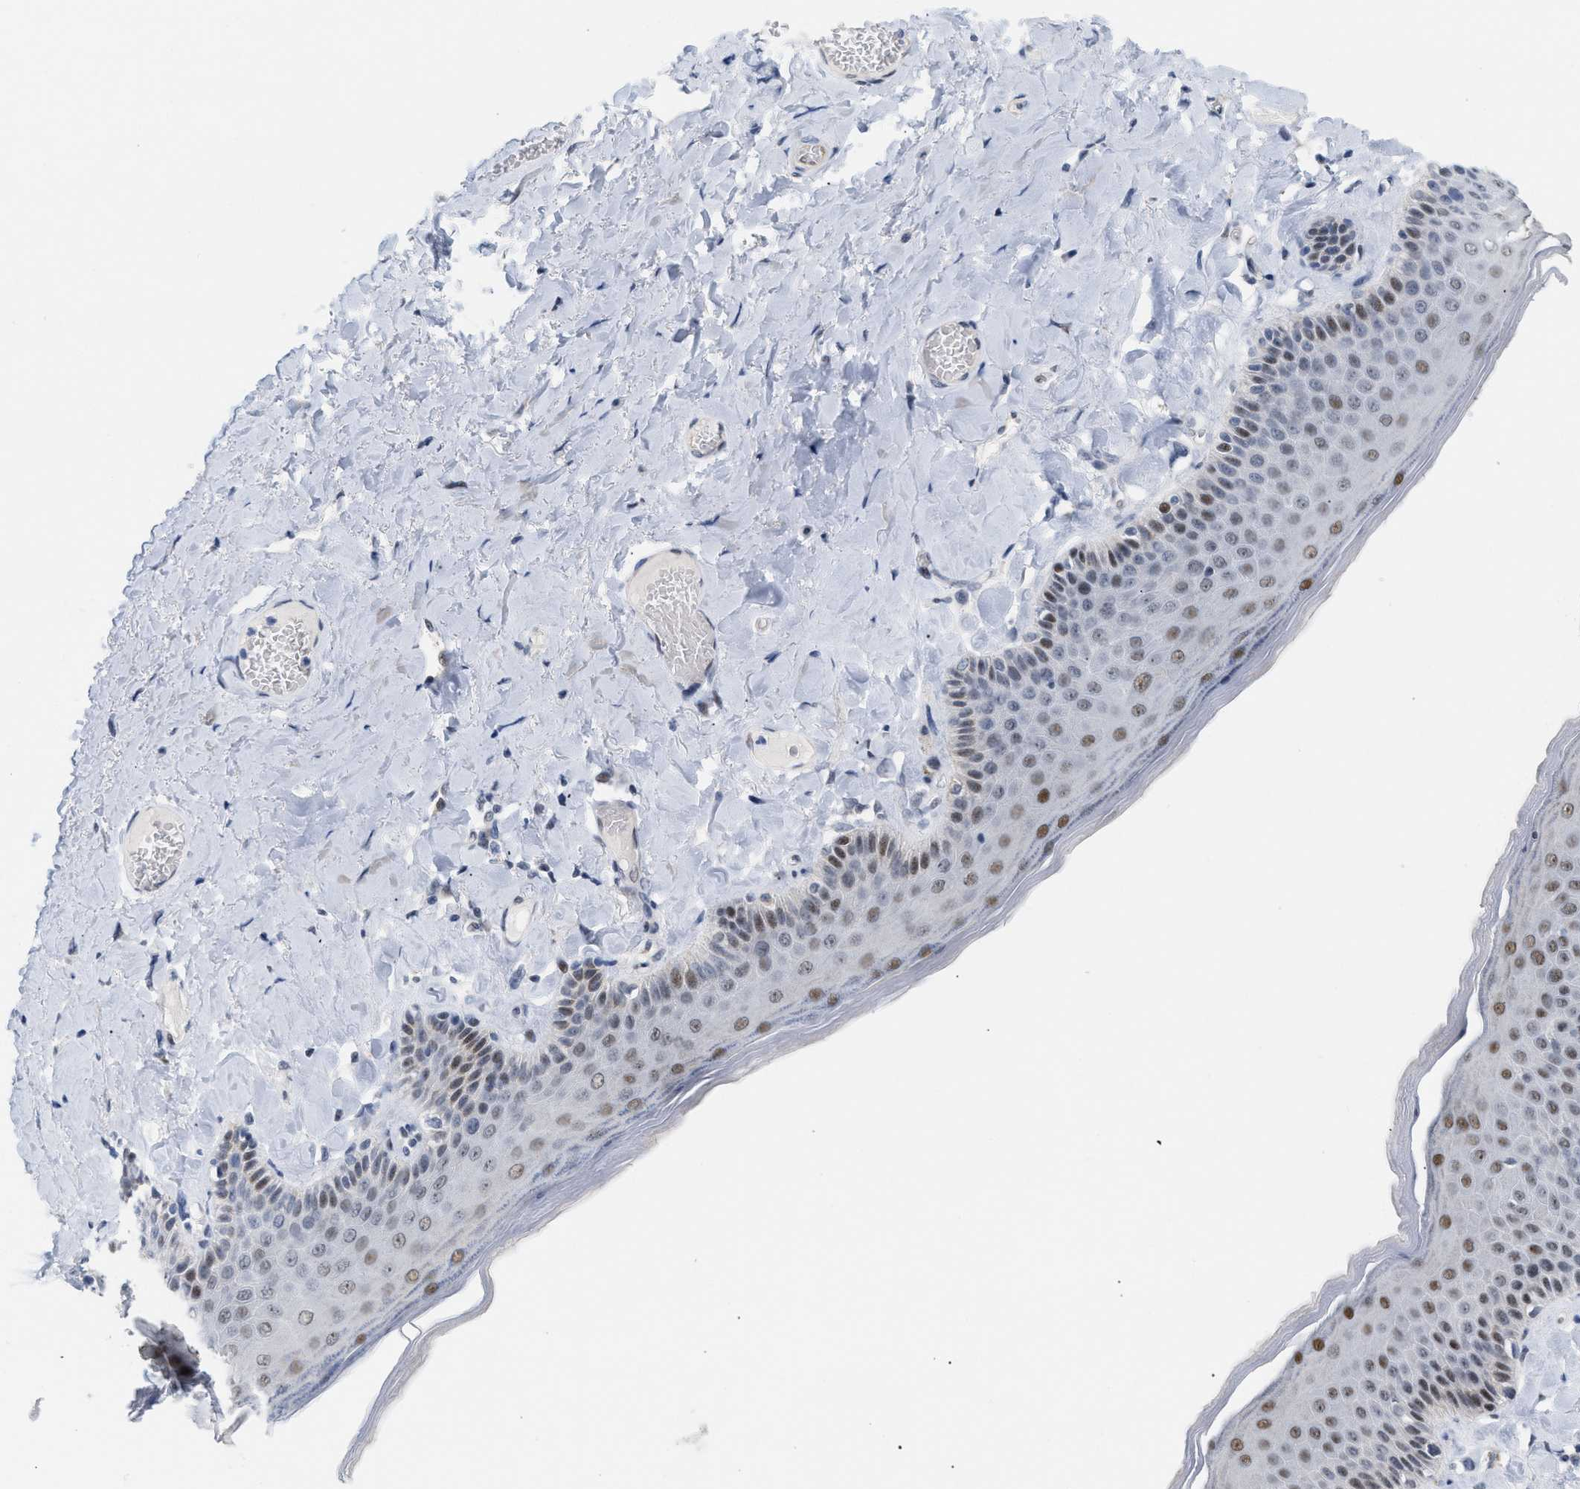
{"staining": {"intensity": "moderate", "quantity": "25%-75%", "location": "nuclear"}, "tissue": "skin", "cell_type": "Epidermal cells", "image_type": "normal", "snomed": [{"axis": "morphology", "description": "Normal tissue, NOS"}, {"axis": "topography", "description": "Anal"}], "caption": "Moderate nuclear expression is identified in about 25%-75% of epidermal cells in benign skin.", "gene": "PPARD", "patient": {"sex": "male", "age": 69}}